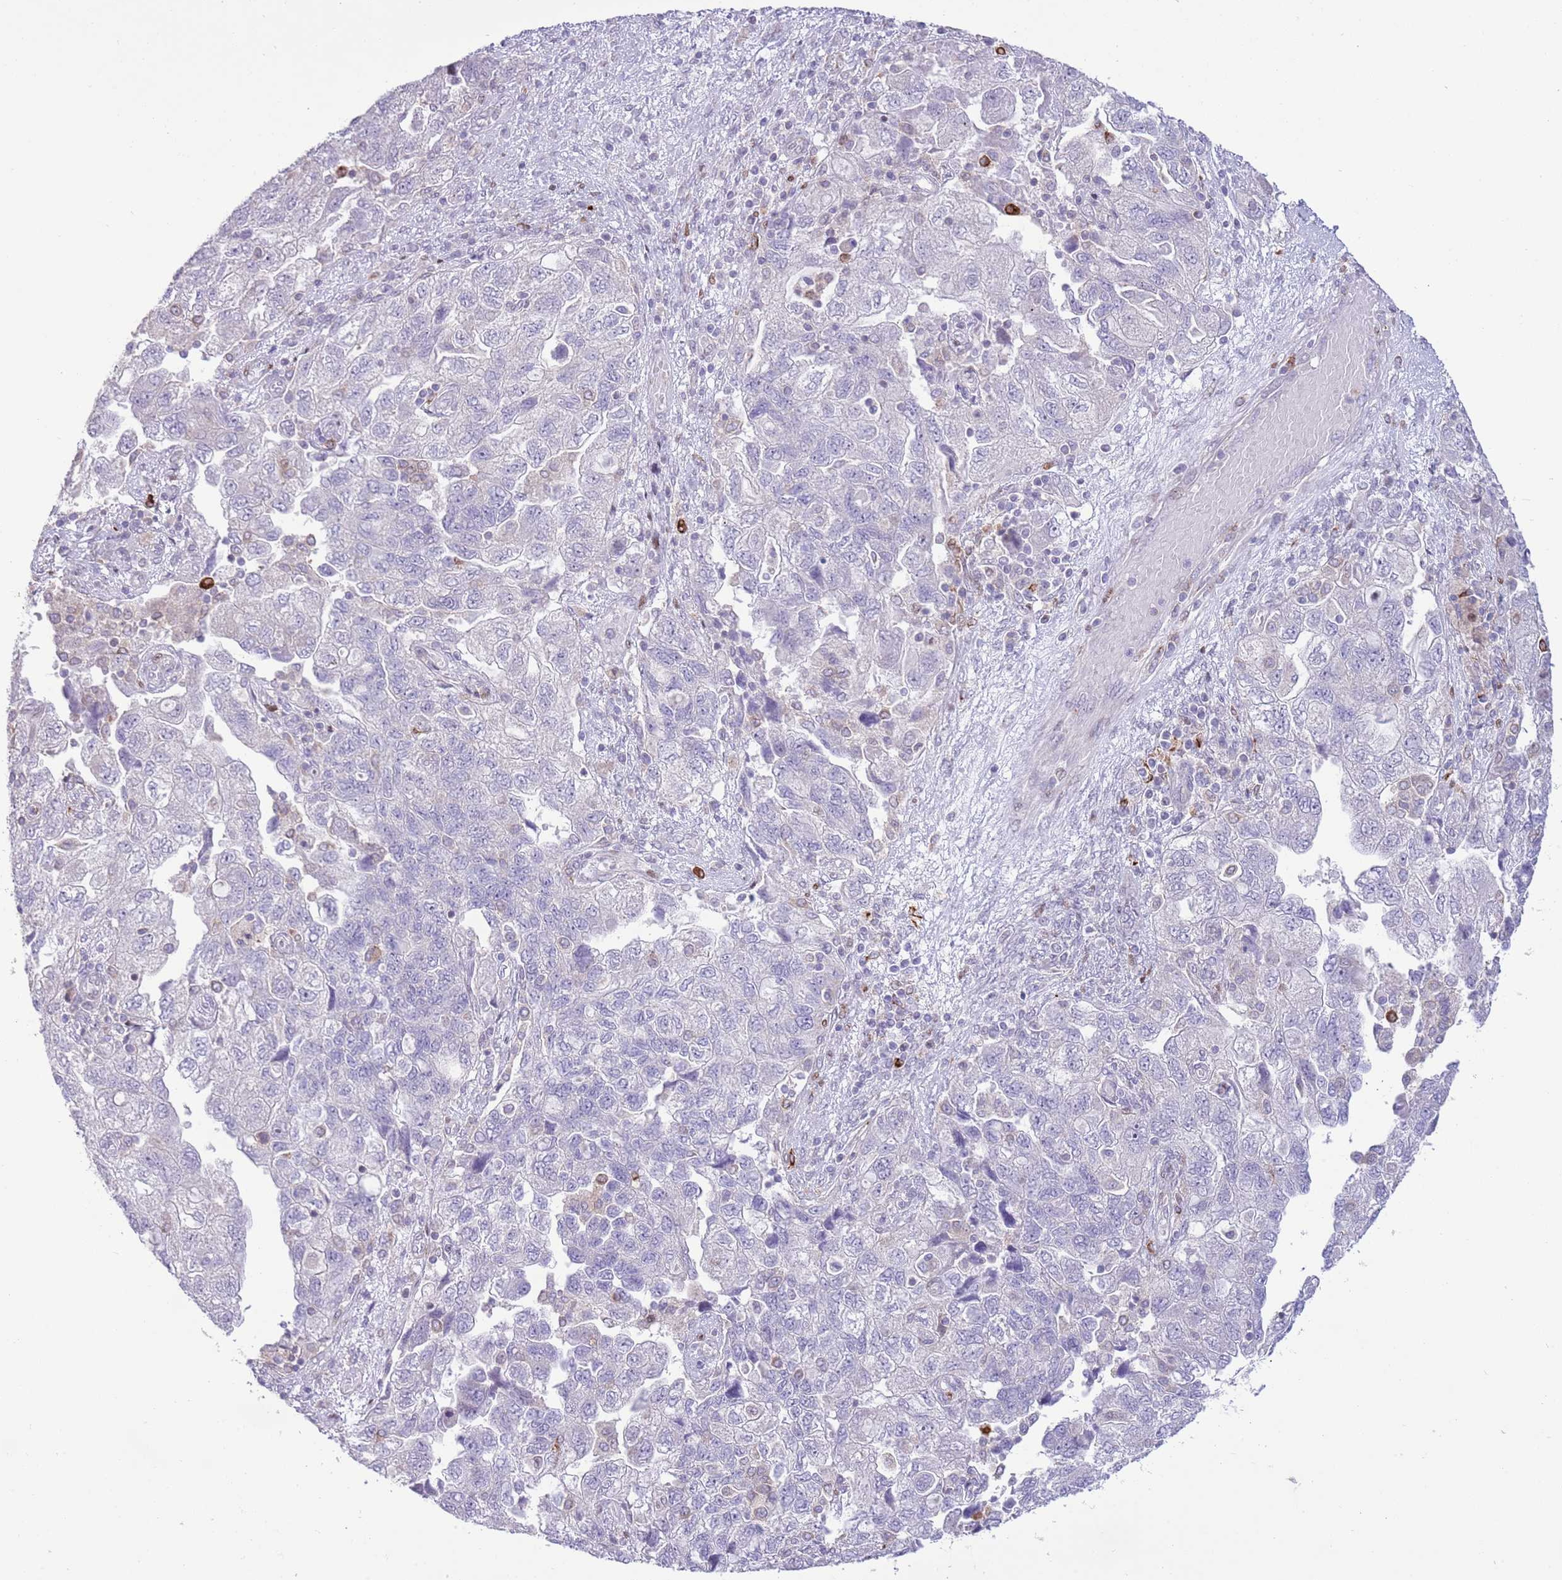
{"staining": {"intensity": "negative", "quantity": "none", "location": "none"}, "tissue": "ovarian cancer", "cell_type": "Tumor cells", "image_type": "cancer", "snomed": [{"axis": "morphology", "description": "Carcinoma, NOS"}, {"axis": "morphology", "description": "Cystadenocarcinoma, serous, NOS"}, {"axis": "topography", "description": "Ovary"}], "caption": "Ovarian cancer stained for a protein using IHC shows no staining tumor cells.", "gene": "ANO8", "patient": {"sex": "female", "age": 69}}